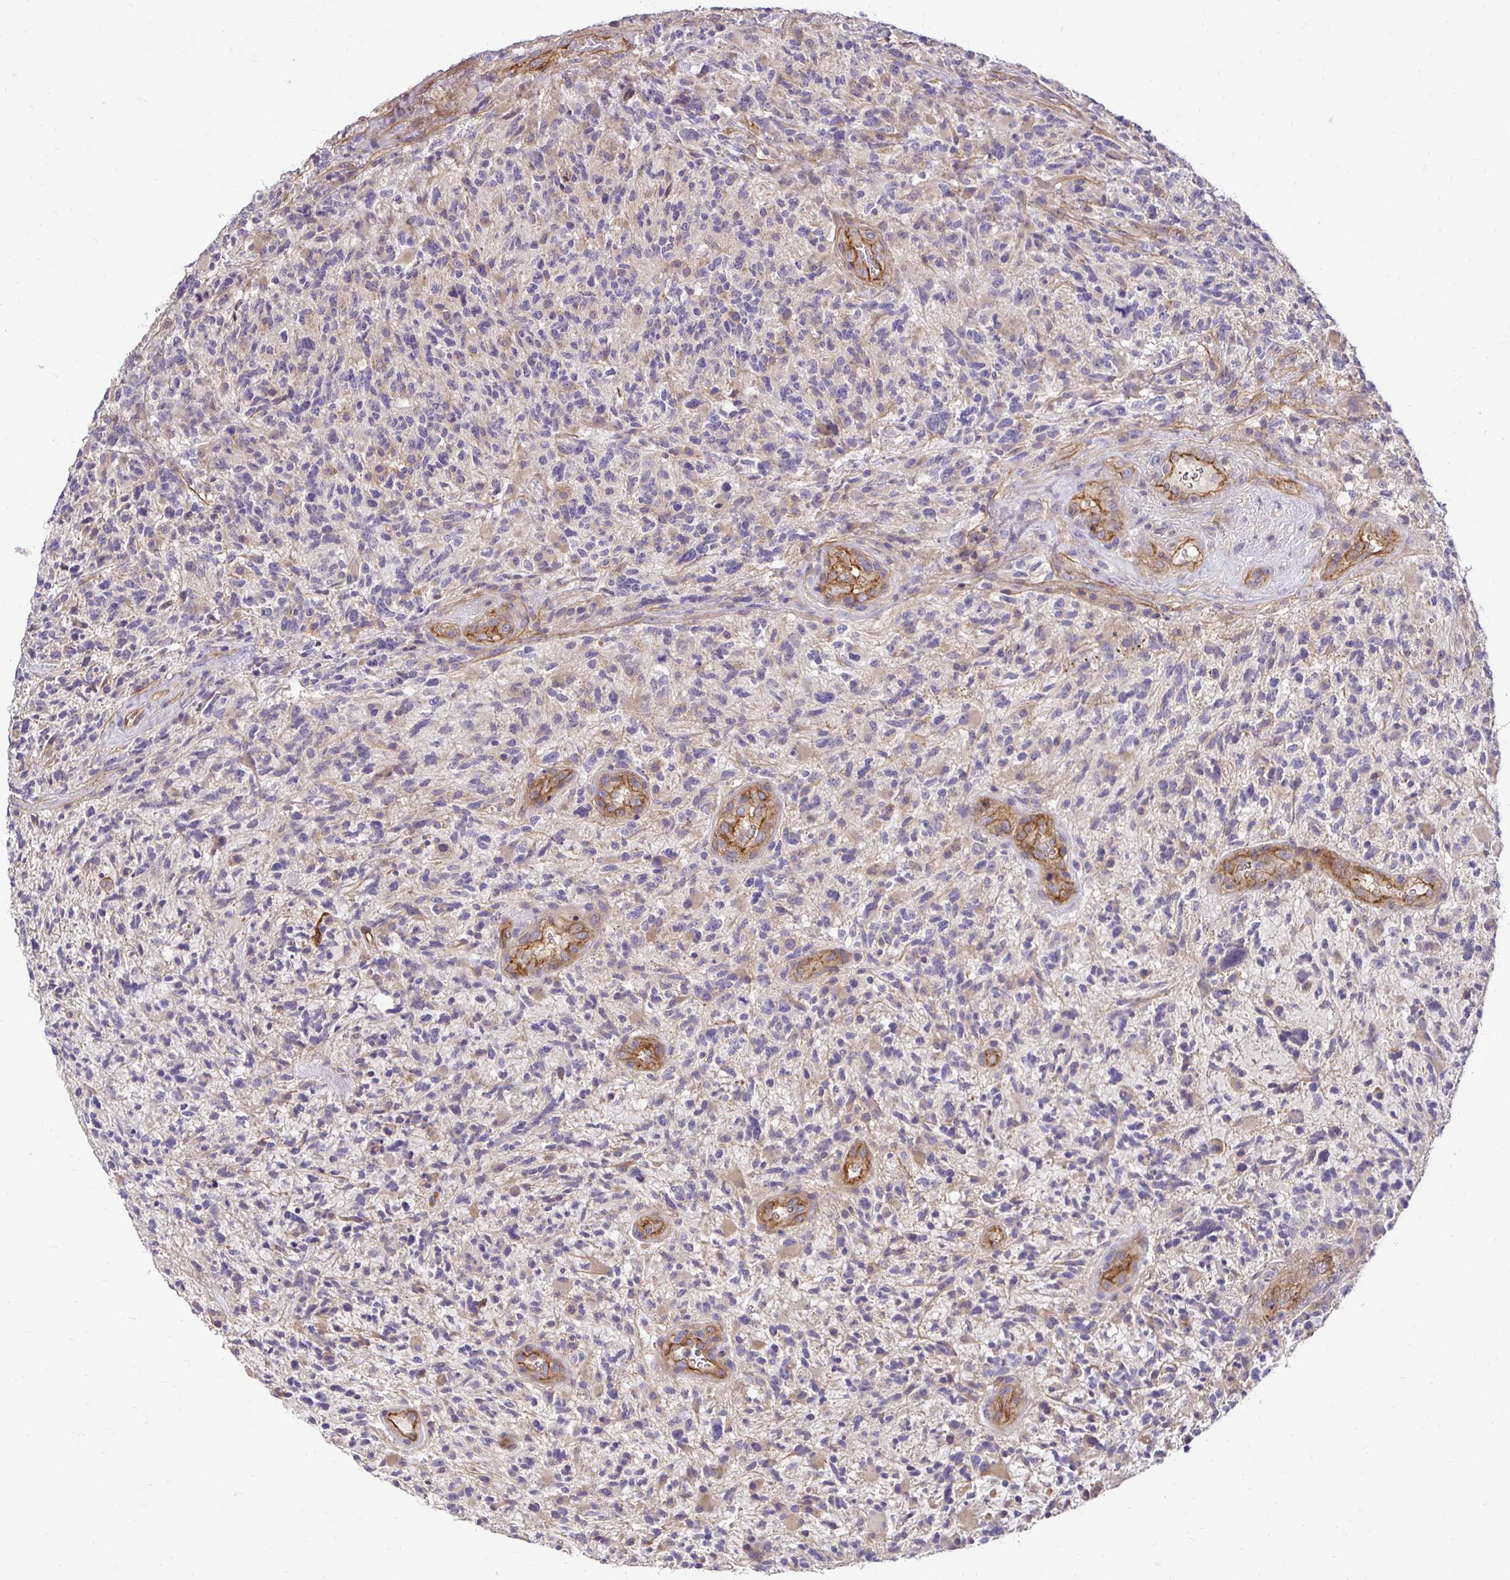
{"staining": {"intensity": "negative", "quantity": "none", "location": "none"}, "tissue": "glioma", "cell_type": "Tumor cells", "image_type": "cancer", "snomed": [{"axis": "morphology", "description": "Glioma, malignant, High grade"}, {"axis": "topography", "description": "Brain"}], "caption": "This is a photomicrograph of immunohistochemistry (IHC) staining of glioma, which shows no staining in tumor cells.", "gene": "SLC9A1", "patient": {"sex": "female", "age": 71}}